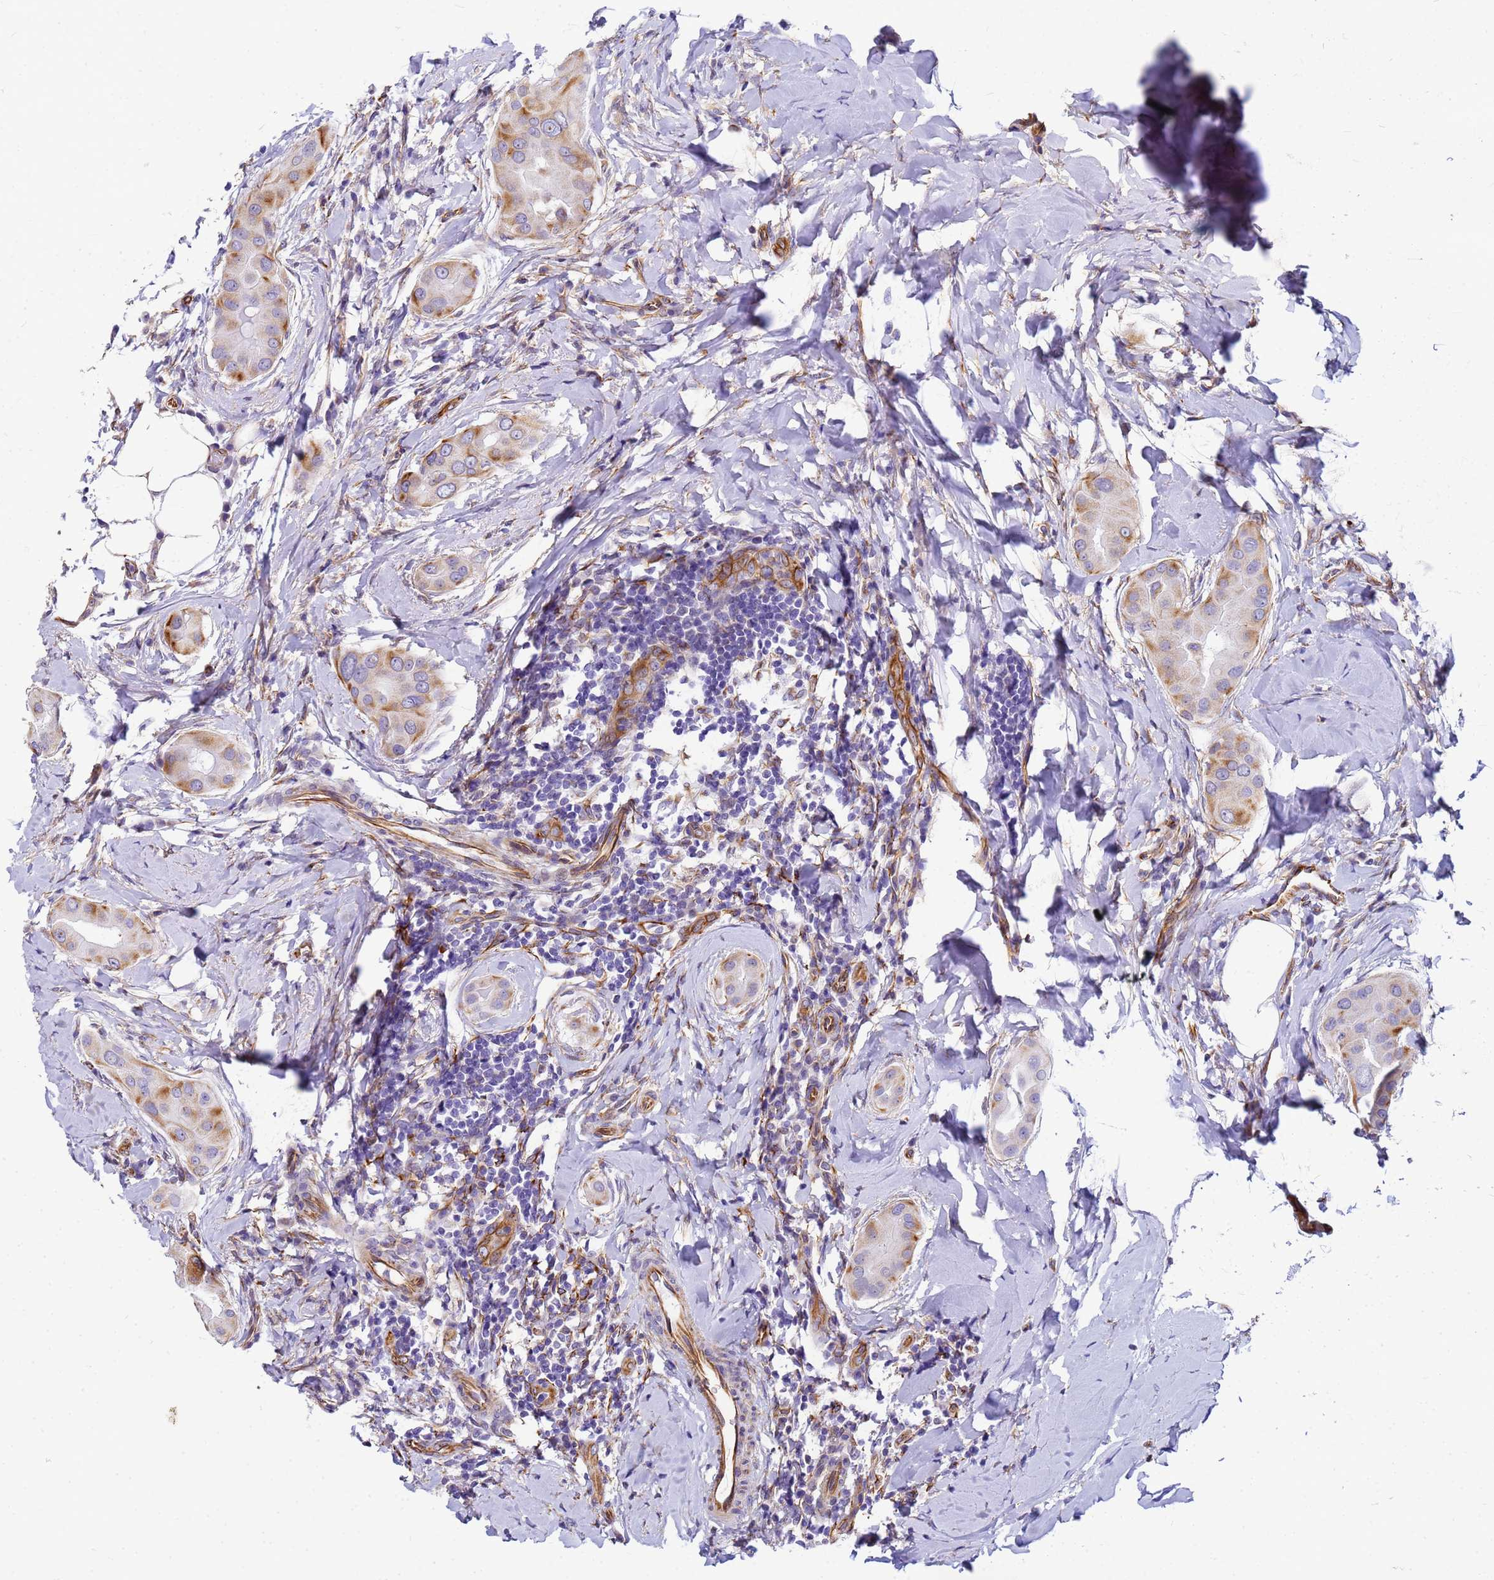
{"staining": {"intensity": "moderate", "quantity": ">75%", "location": "cytoplasmic/membranous"}, "tissue": "thyroid cancer", "cell_type": "Tumor cells", "image_type": "cancer", "snomed": [{"axis": "morphology", "description": "Papillary adenocarcinoma, NOS"}, {"axis": "topography", "description": "Thyroid gland"}], "caption": "This is an image of immunohistochemistry staining of thyroid cancer (papillary adenocarcinoma), which shows moderate positivity in the cytoplasmic/membranous of tumor cells.", "gene": "UBXN2B", "patient": {"sex": "male", "age": 33}}